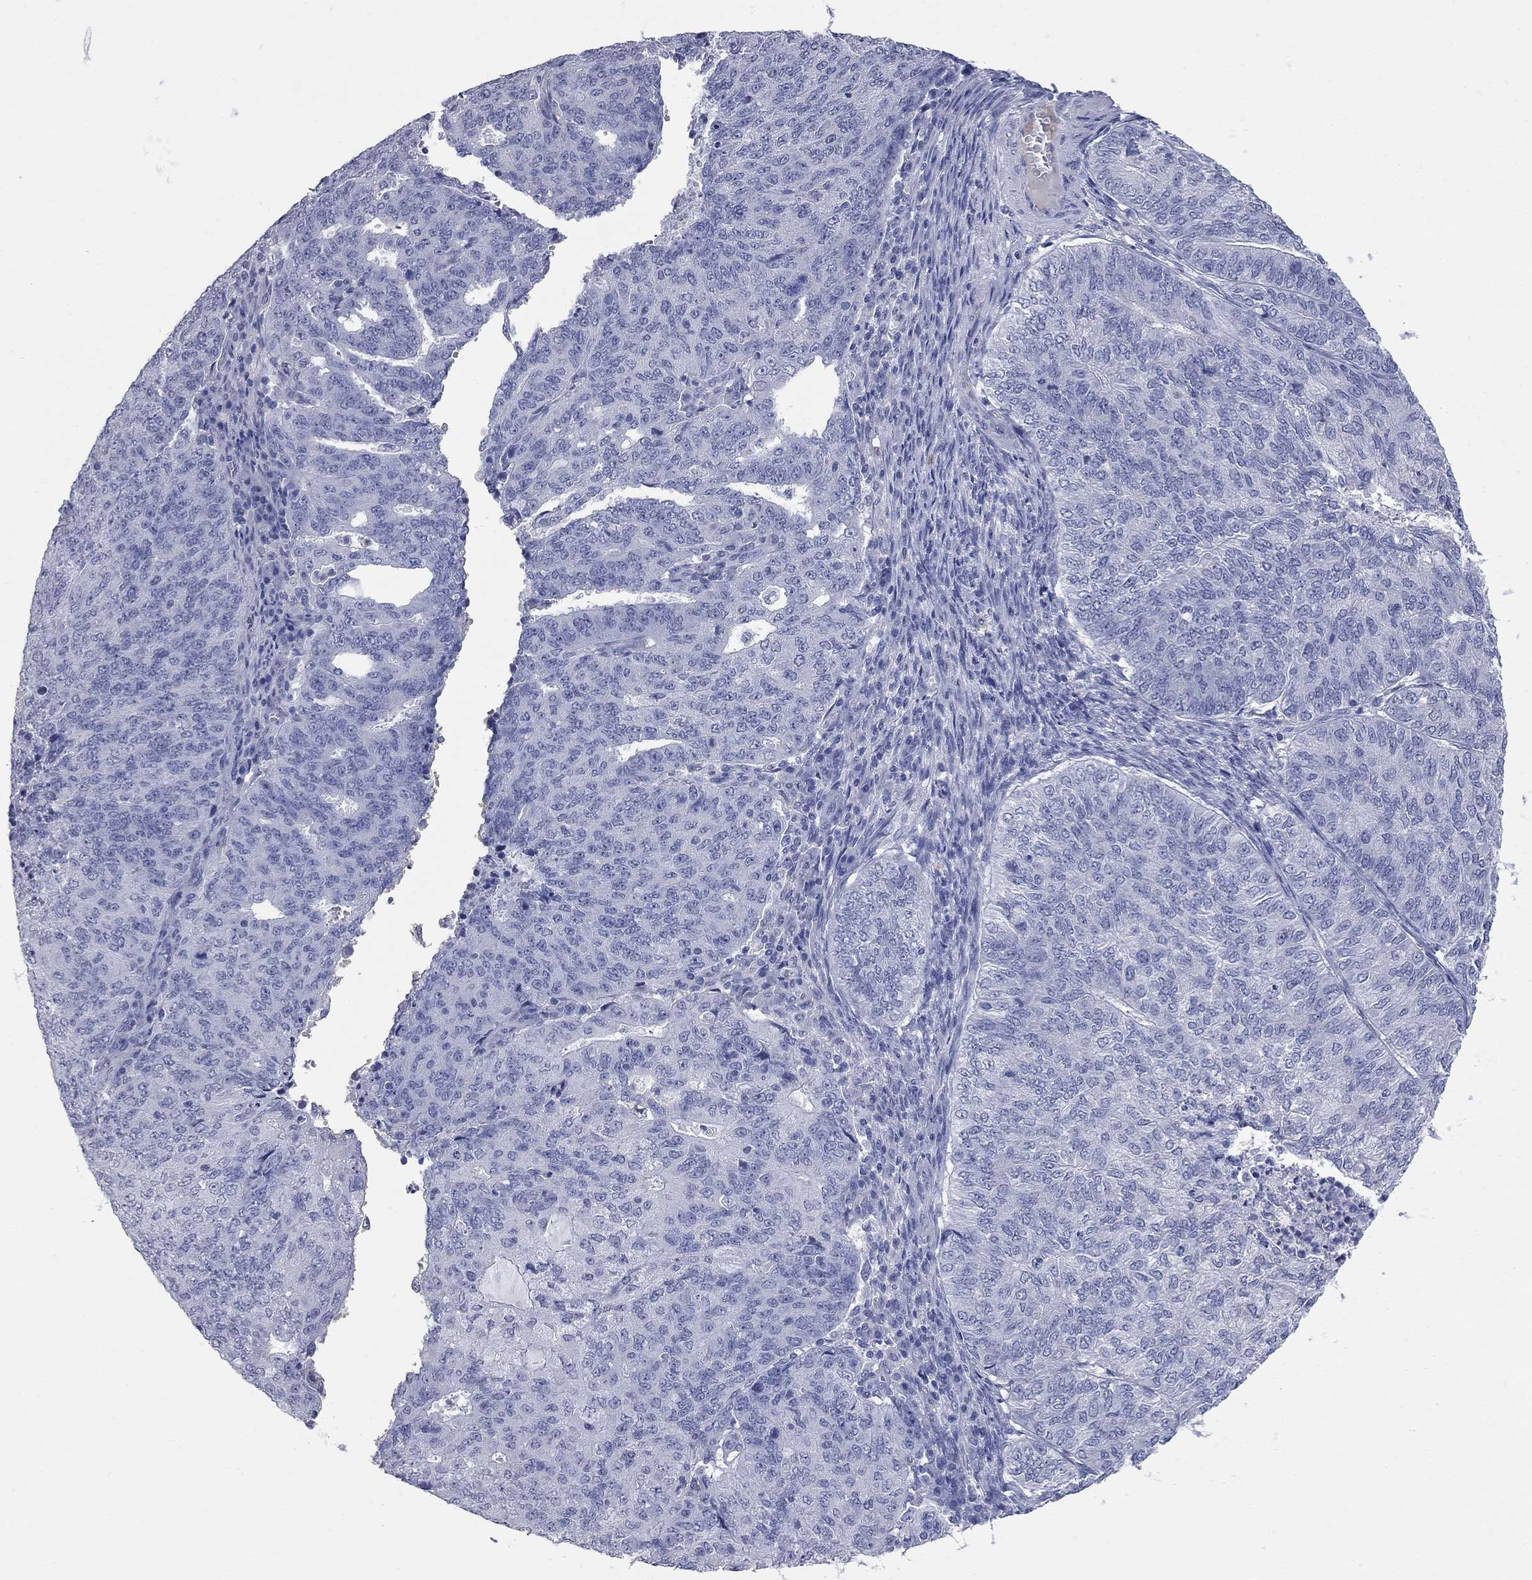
{"staining": {"intensity": "negative", "quantity": "none", "location": "none"}, "tissue": "endometrial cancer", "cell_type": "Tumor cells", "image_type": "cancer", "snomed": [{"axis": "morphology", "description": "Adenocarcinoma, NOS"}, {"axis": "topography", "description": "Endometrium"}], "caption": "Immunohistochemistry (IHC) micrograph of neoplastic tissue: endometrial cancer stained with DAB reveals no significant protein expression in tumor cells.", "gene": "FAM221B", "patient": {"sex": "female", "age": 82}}